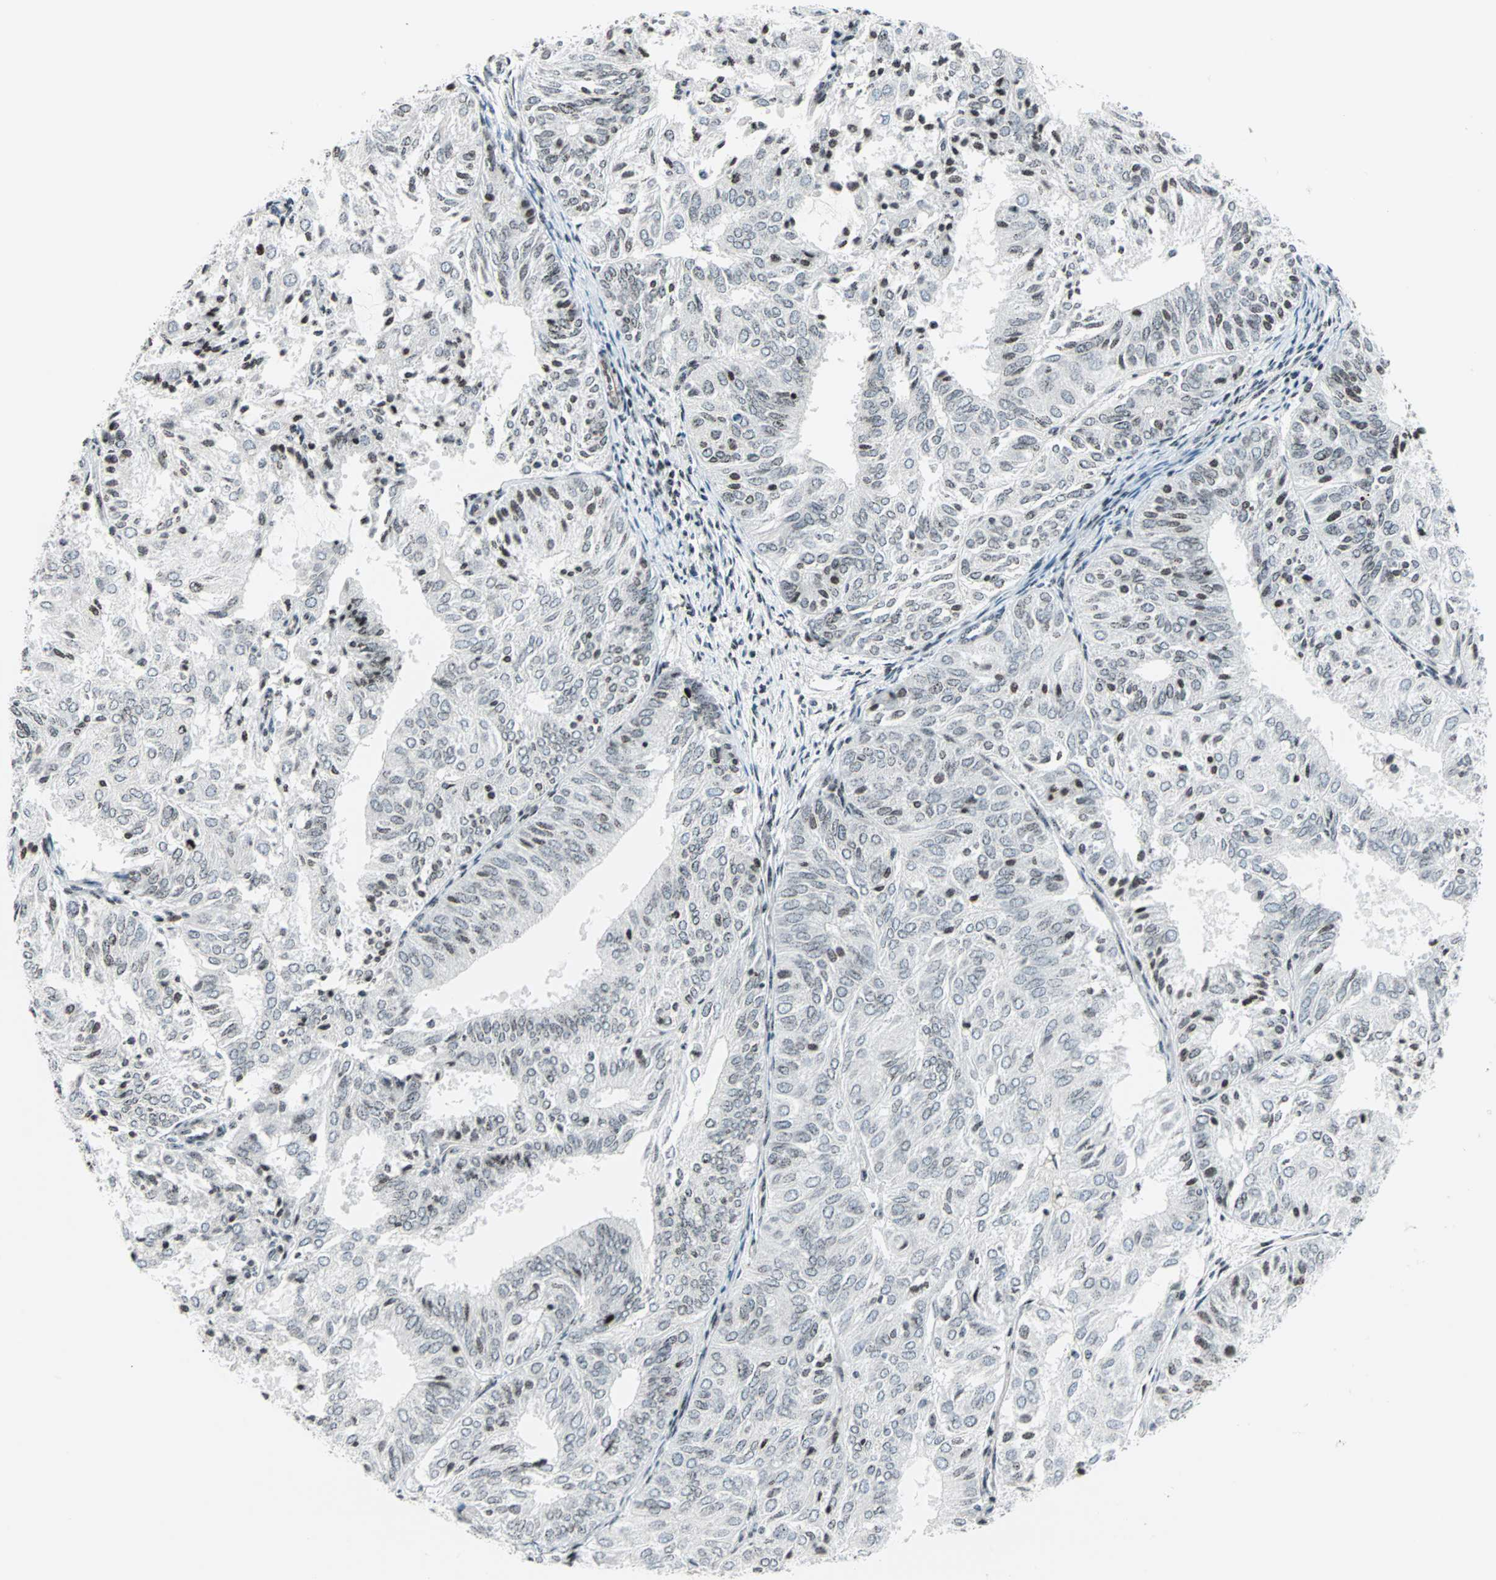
{"staining": {"intensity": "weak", "quantity": "25%-75%", "location": "nuclear"}, "tissue": "endometrial cancer", "cell_type": "Tumor cells", "image_type": "cancer", "snomed": [{"axis": "morphology", "description": "Adenocarcinoma, NOS"}, {"axis": "topography", "description": "Uterus"}], "caption": "A brown stain shows weak nuclear staining of a protein in adenocarcinoma (endometrial) tumor cells. (Stains: DAB (3,3'-diaminobenzidine) in brown, nuclei in blue, Microscopy: brightfield microscopy at high magnification).", "gene": "CENPA", "patient": {"sex": "female", "age": 60}}